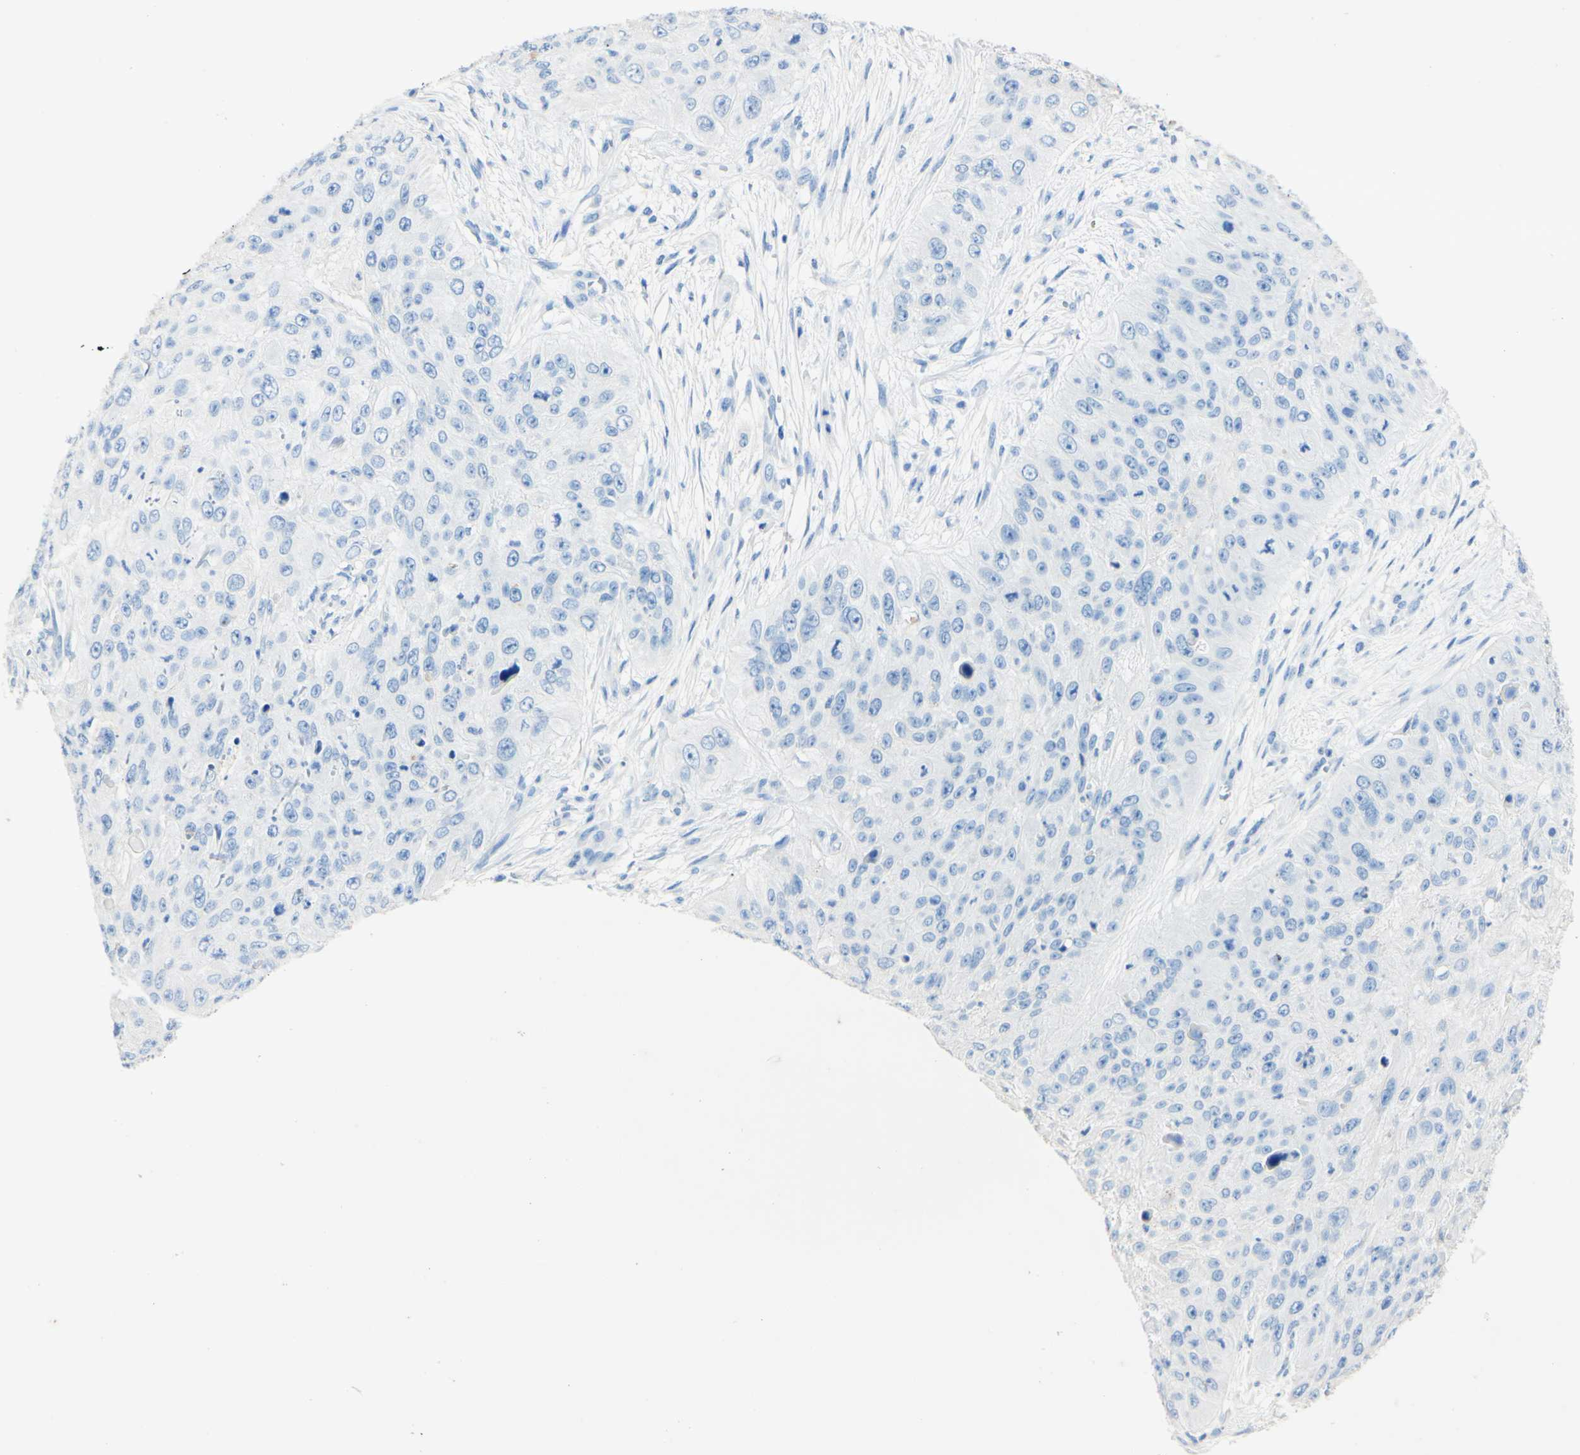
{"staining": {"intensity": "negative", "quantity": "none", "location": "none"}, "tissue": "skin cancer", "cell_type": "Tumor cells", "image_type": "cancer", "snomed": [{"axis": "morphology", "description": "Squamous cell carcinoma, NOS"}, {"axis": "topography", "description": "Skin"}], "caption": "A photomicrograph of human skin squamous cell carcinoma is negative for staining in tumor cells.", "gene": "PIGR", "patient": {"sex": "female", "age": 80}}